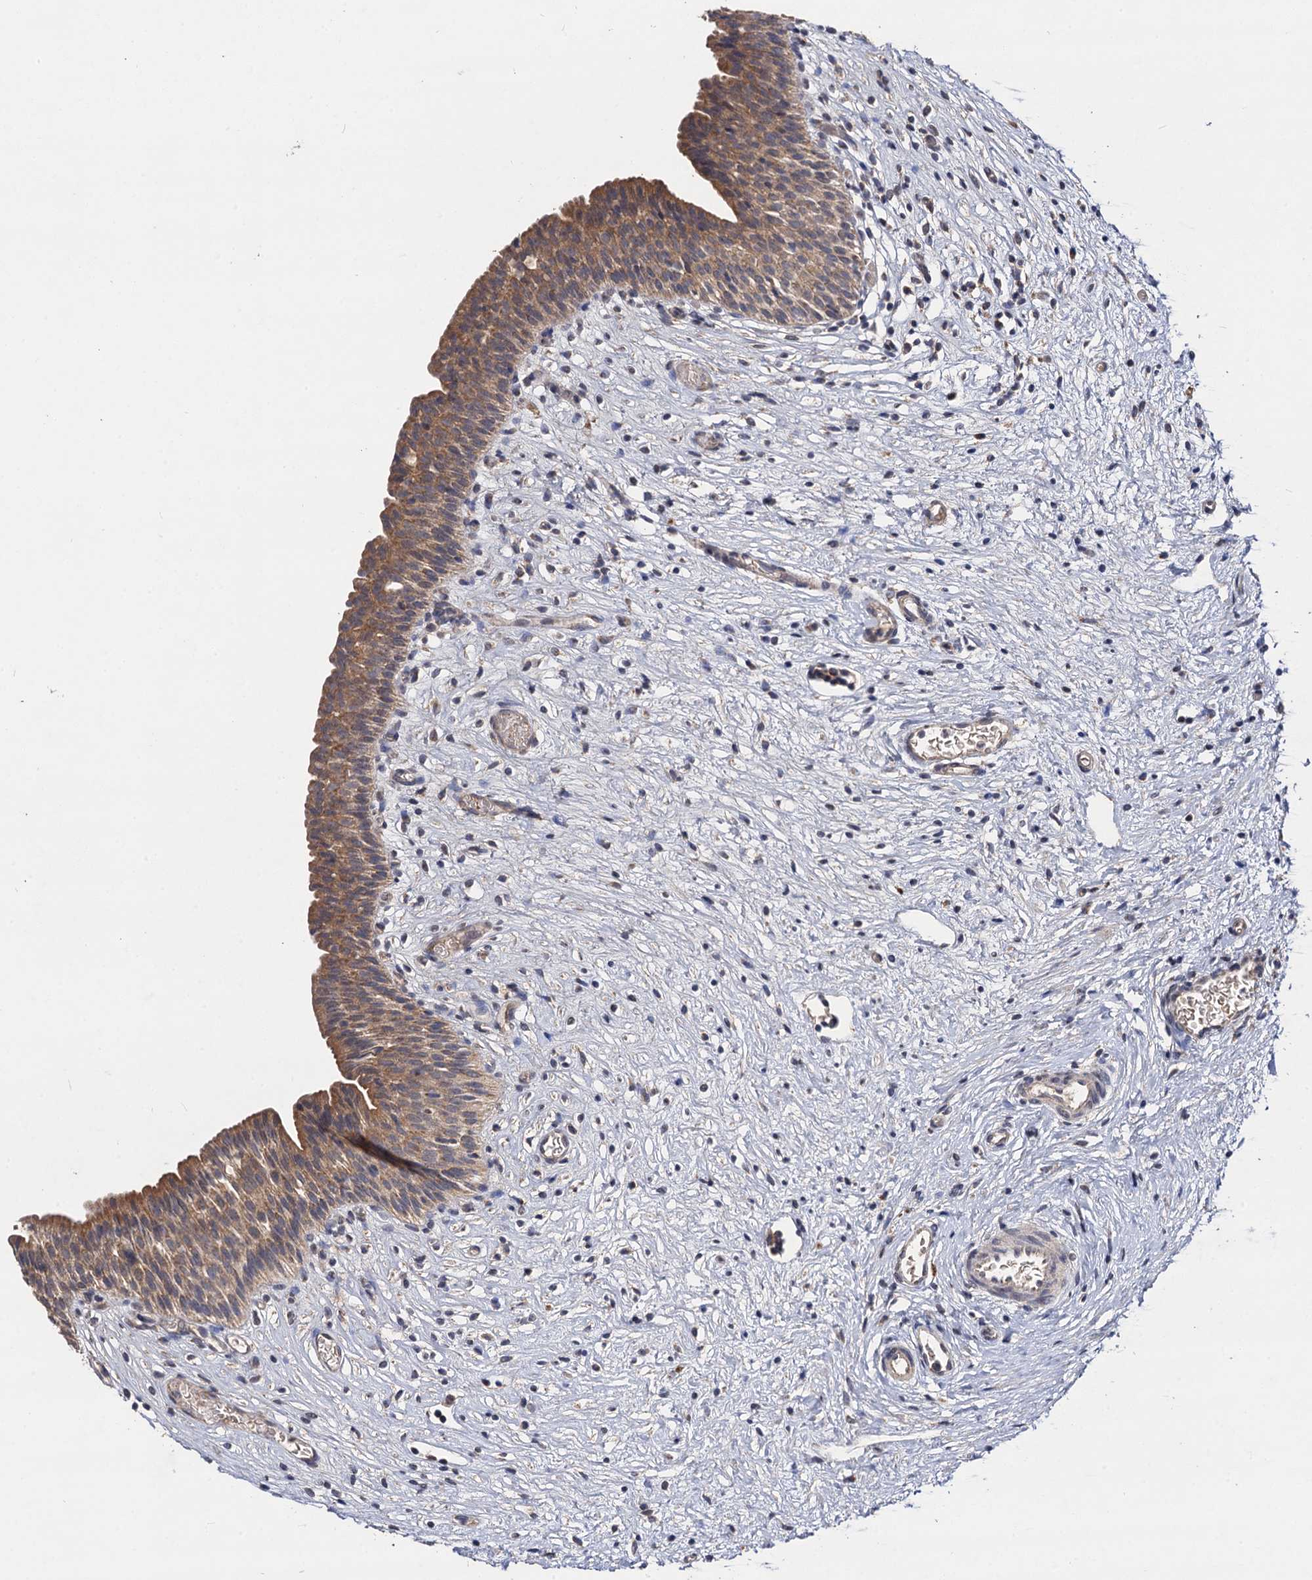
{"staining": {"intensity": "moderate", "quantity": ">75%", "location": "cytoplasmic/membranous"}, "tissue": "urinary bladder", "cell_type": "Urothelial cells", "image_type": "normal", "snomed": [{"axis": "morphology", "description": "Transitional cell carcinoma in-situ"}, {"axis": "topography", "description": "Urinary bladder"}], "caption": "IHC micrograph of unremarkable urinary bladder: urinary bladder stained using IHC reveals medium levels of moderate protein expression localized specifically in the cytoplasmic/membranous of urothelial cells, appearing as a cytoplasmic/membranous brown color.", "gene": "VPS37D", "patient": {"sex": "male", "age": 74}}